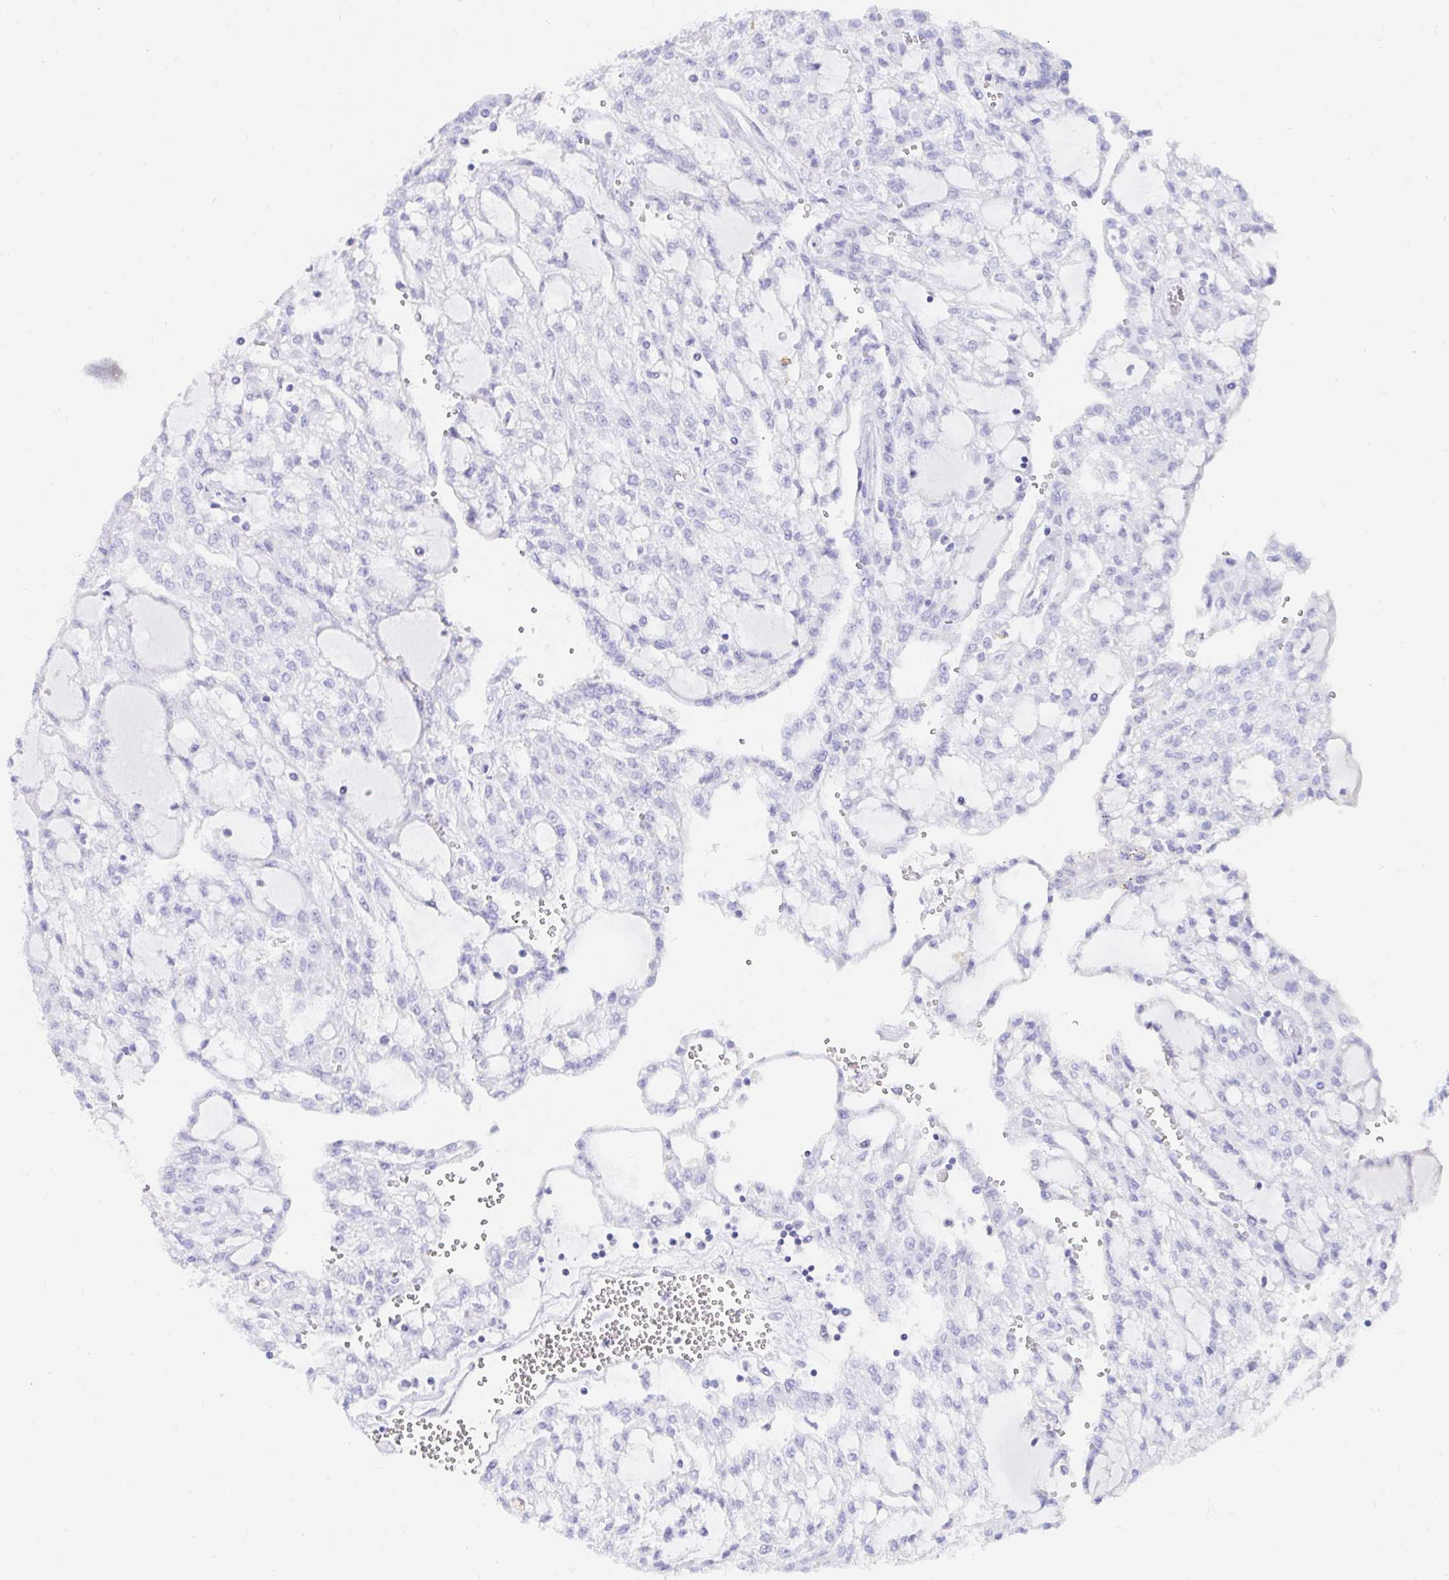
{"staining": {"intensity": "negative", "quantity": "none", "location": "none"}, "tissue": "renal cancer", "cell_type": "Tumor cells", "image_type": "cancer", "snomed": [{"axis": "morphology", "description": "Adenocarcinoma, NOS"}, {"axis": "topography", "description": "Kidney"}], "caption": "Immunohistochemistry image of renal cancer stained for a protein (brown), which reveals no staining in tumor cells.", "gene": "OR6T1", "patient": {"sex": "male", "age": 63}}